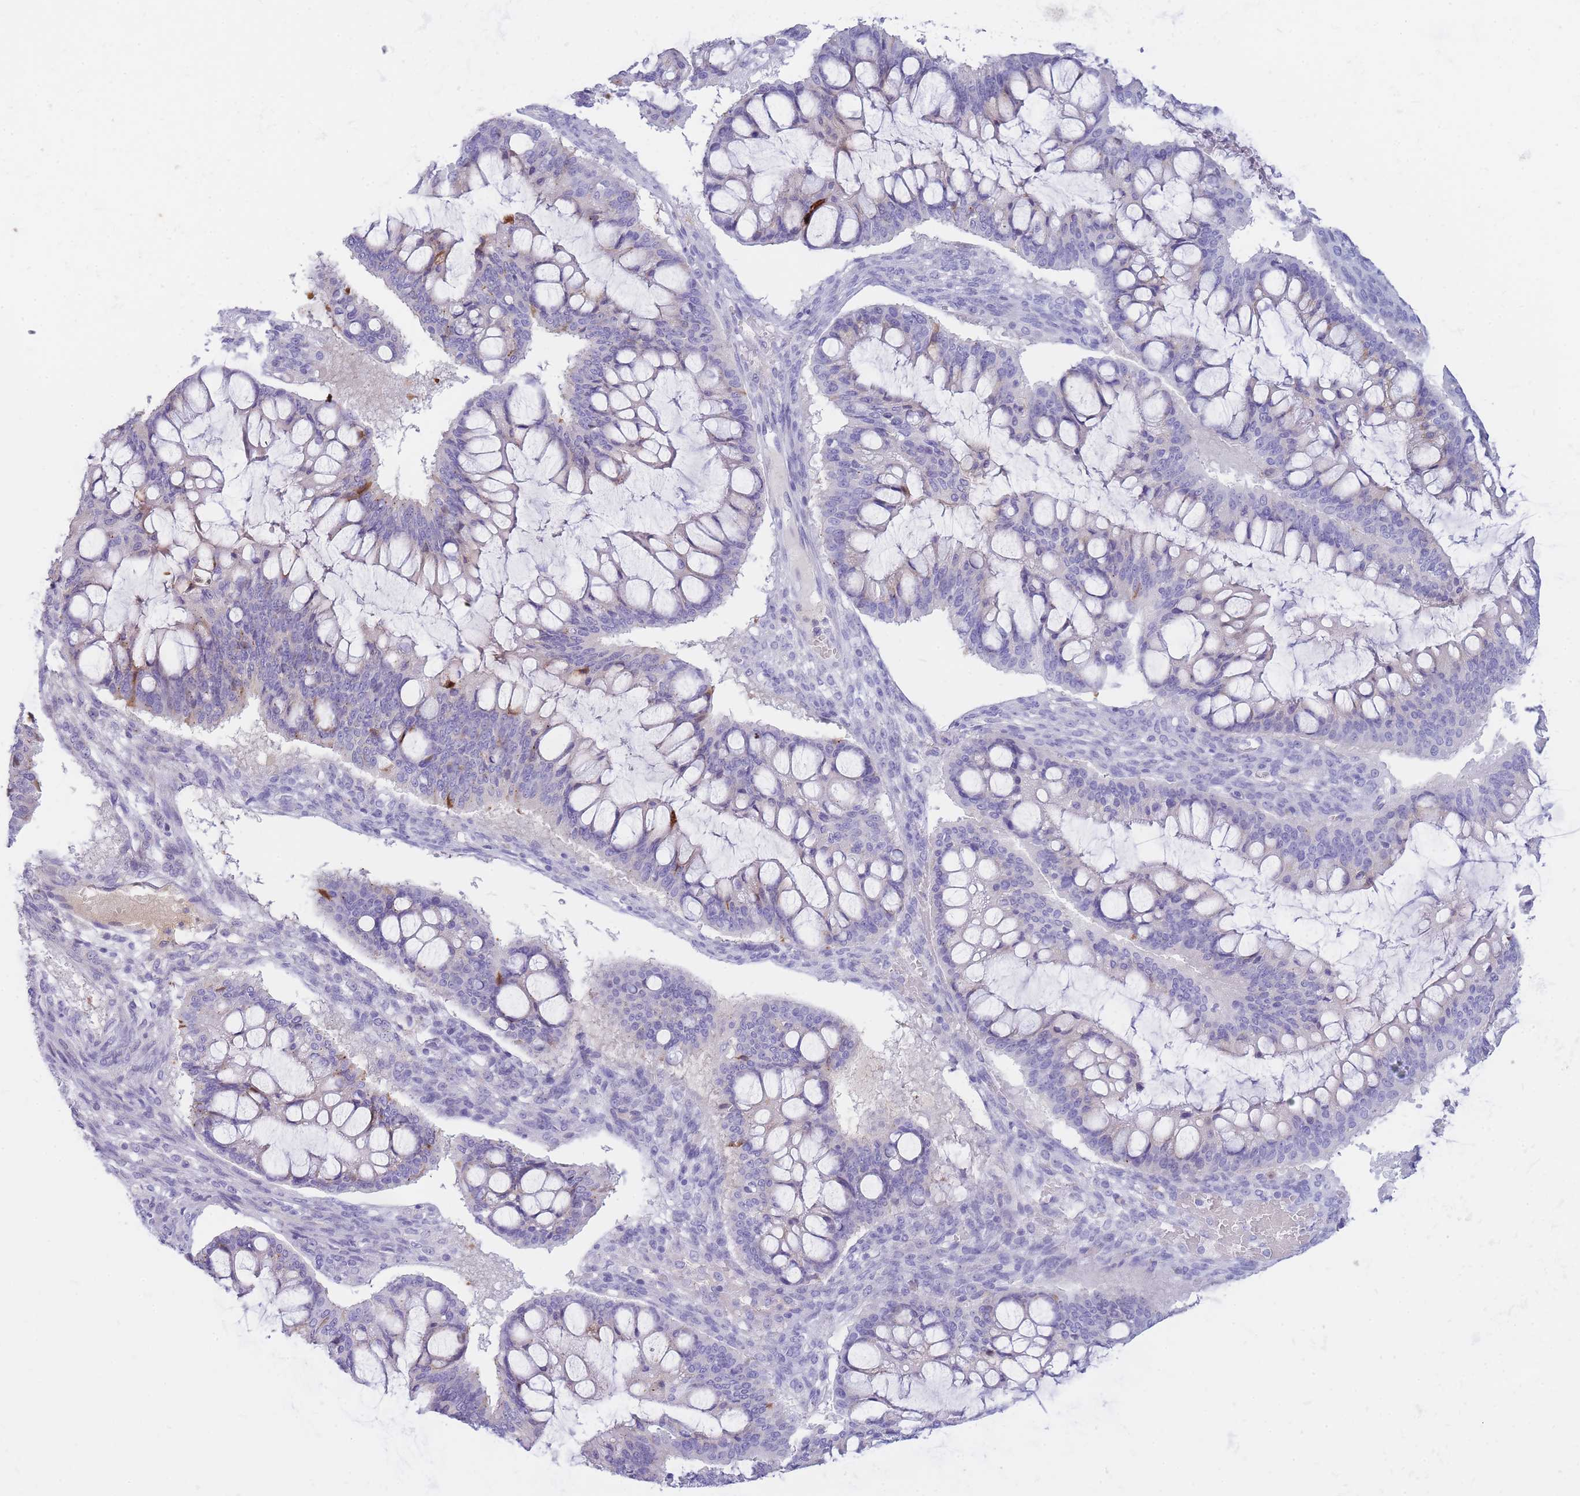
{"staining": {"intensity": "moderate", "quantity": "<25%", "location": "cytoplasmic/membranous"}, "tissue": "ovarian cancer", "cell_type": "Tumor cells", "image_type": "cancer", "snomed": [{"axis": "morphology", "description": "Cystadenocarcinoma, mucinous, NOS"}, {"axis": "topography", "description": "Ovary"}], "caption": "Immunohistochemical staining of ovarian mucinous cystadenocarcinoma reveals low levels of moderate cytoplasmic/membranous protein positivity in about <25% of tumor cells.", "gene": "NKX1-2", "patient": {"sex": "female", "age": 73}}